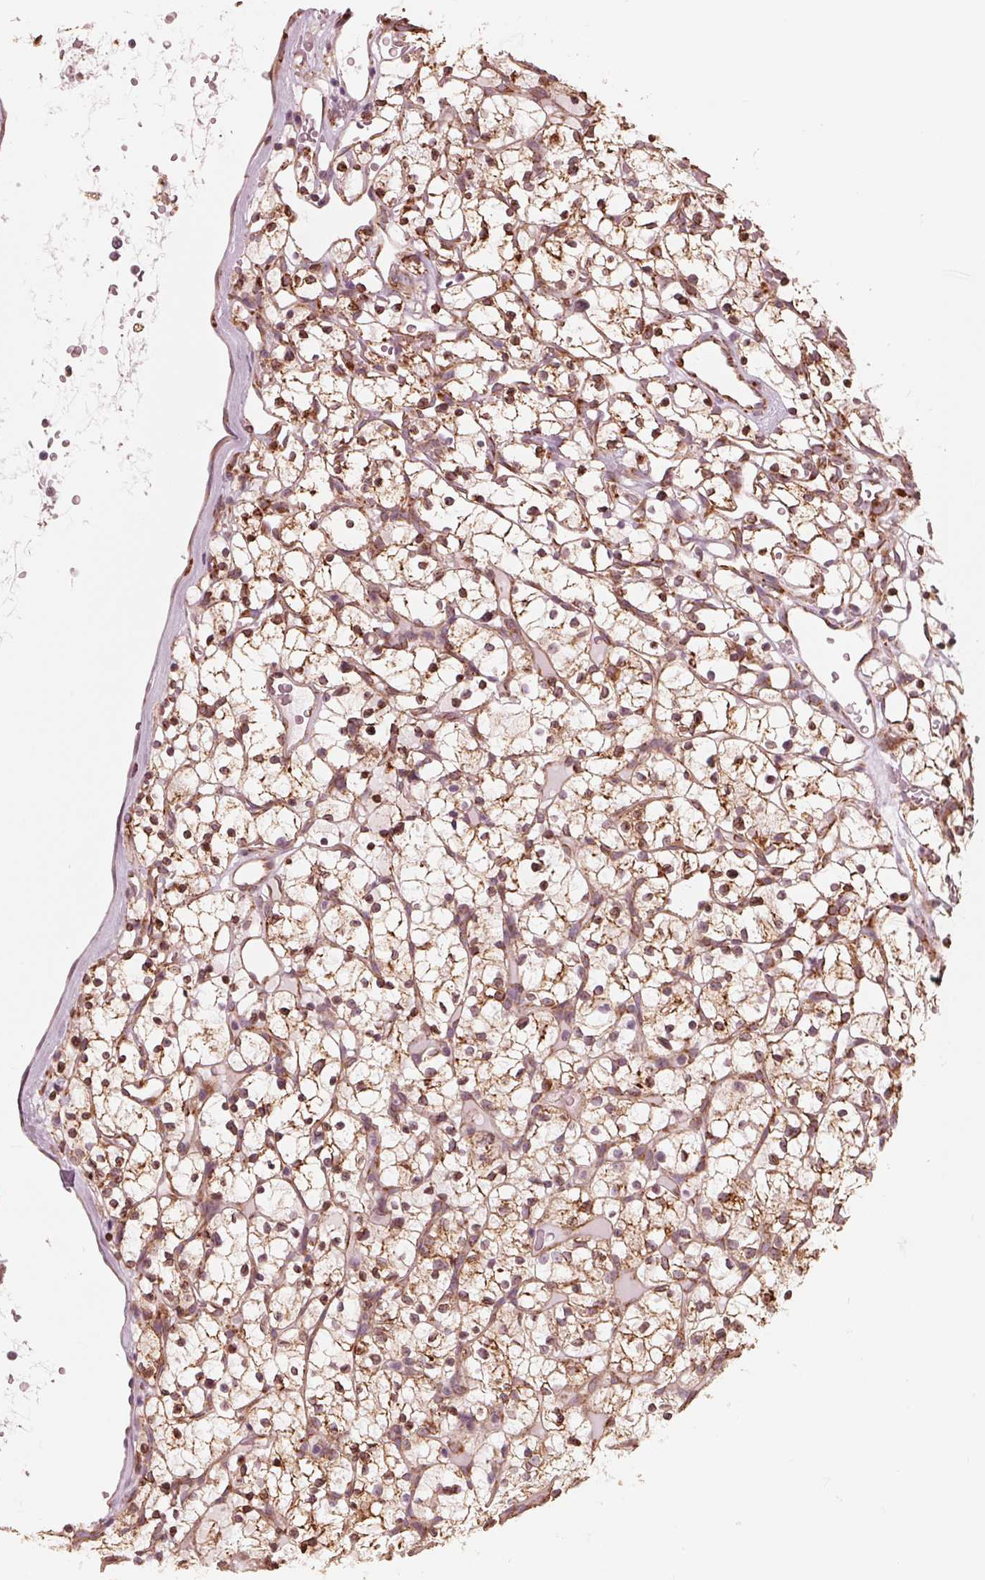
{"staining": {"intensity": "moderate", "quantity": ">75%", "location": "cytoplasmic/membranous,nuclear"}, "tissue": "renal cancer", "cell_type": "Tumor cells", "image_type": "cancer", "snomed": [{"axis": "morphology", "description": "Adenocarcinoma, NOS"}, {"axis": "topography", "description": "Kidney"}], "caption": "Renal adenocarcinoma stained with immunohistochemistry (IHC) demonstrates moderate cytoplasmic/membranous and nuclear expression in about >75% of tumor cells.", "gene": "IKBIP", "patient": {"sex": "female", "age": 64}}